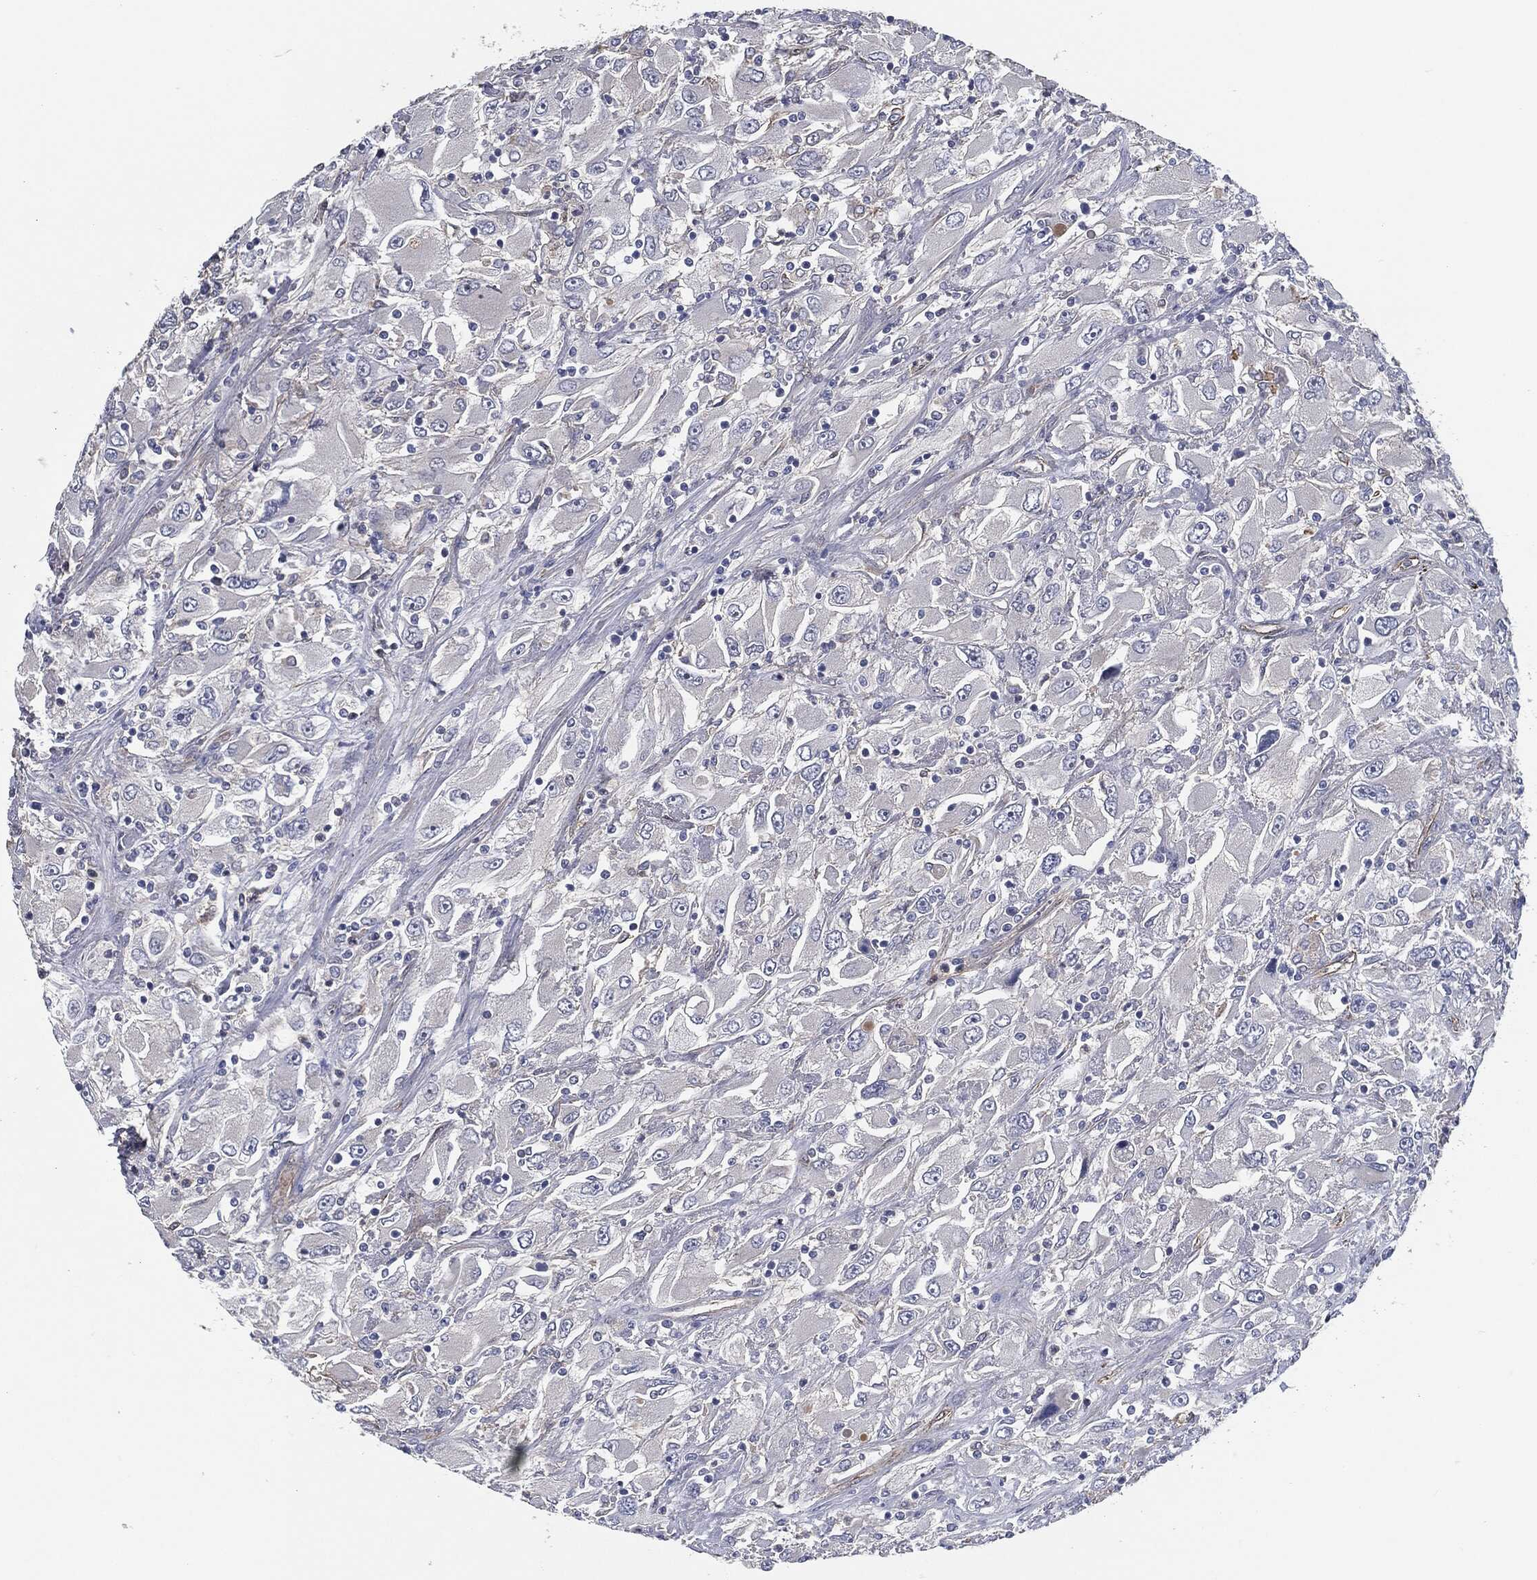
{"staining": {"intensity": "negative", "quantity": "none", "location": "none"}, "tissue": "renal cancer", "cell_type": "Tumor cells", "image_type": "cancer", "snomed": [{"axis": "morphology", "description": "Adenocarcinoma, NOS"}, {"axis": "topography", "description": "Kidney"}], "caption": "Renal adenocarcinoma was stained to show a protein in brown. There is no significant positivity in tumor cells. Nuclei are stained in blue.", "gene": "SVIL", "patient": {"sex": "female", "age": 52}}